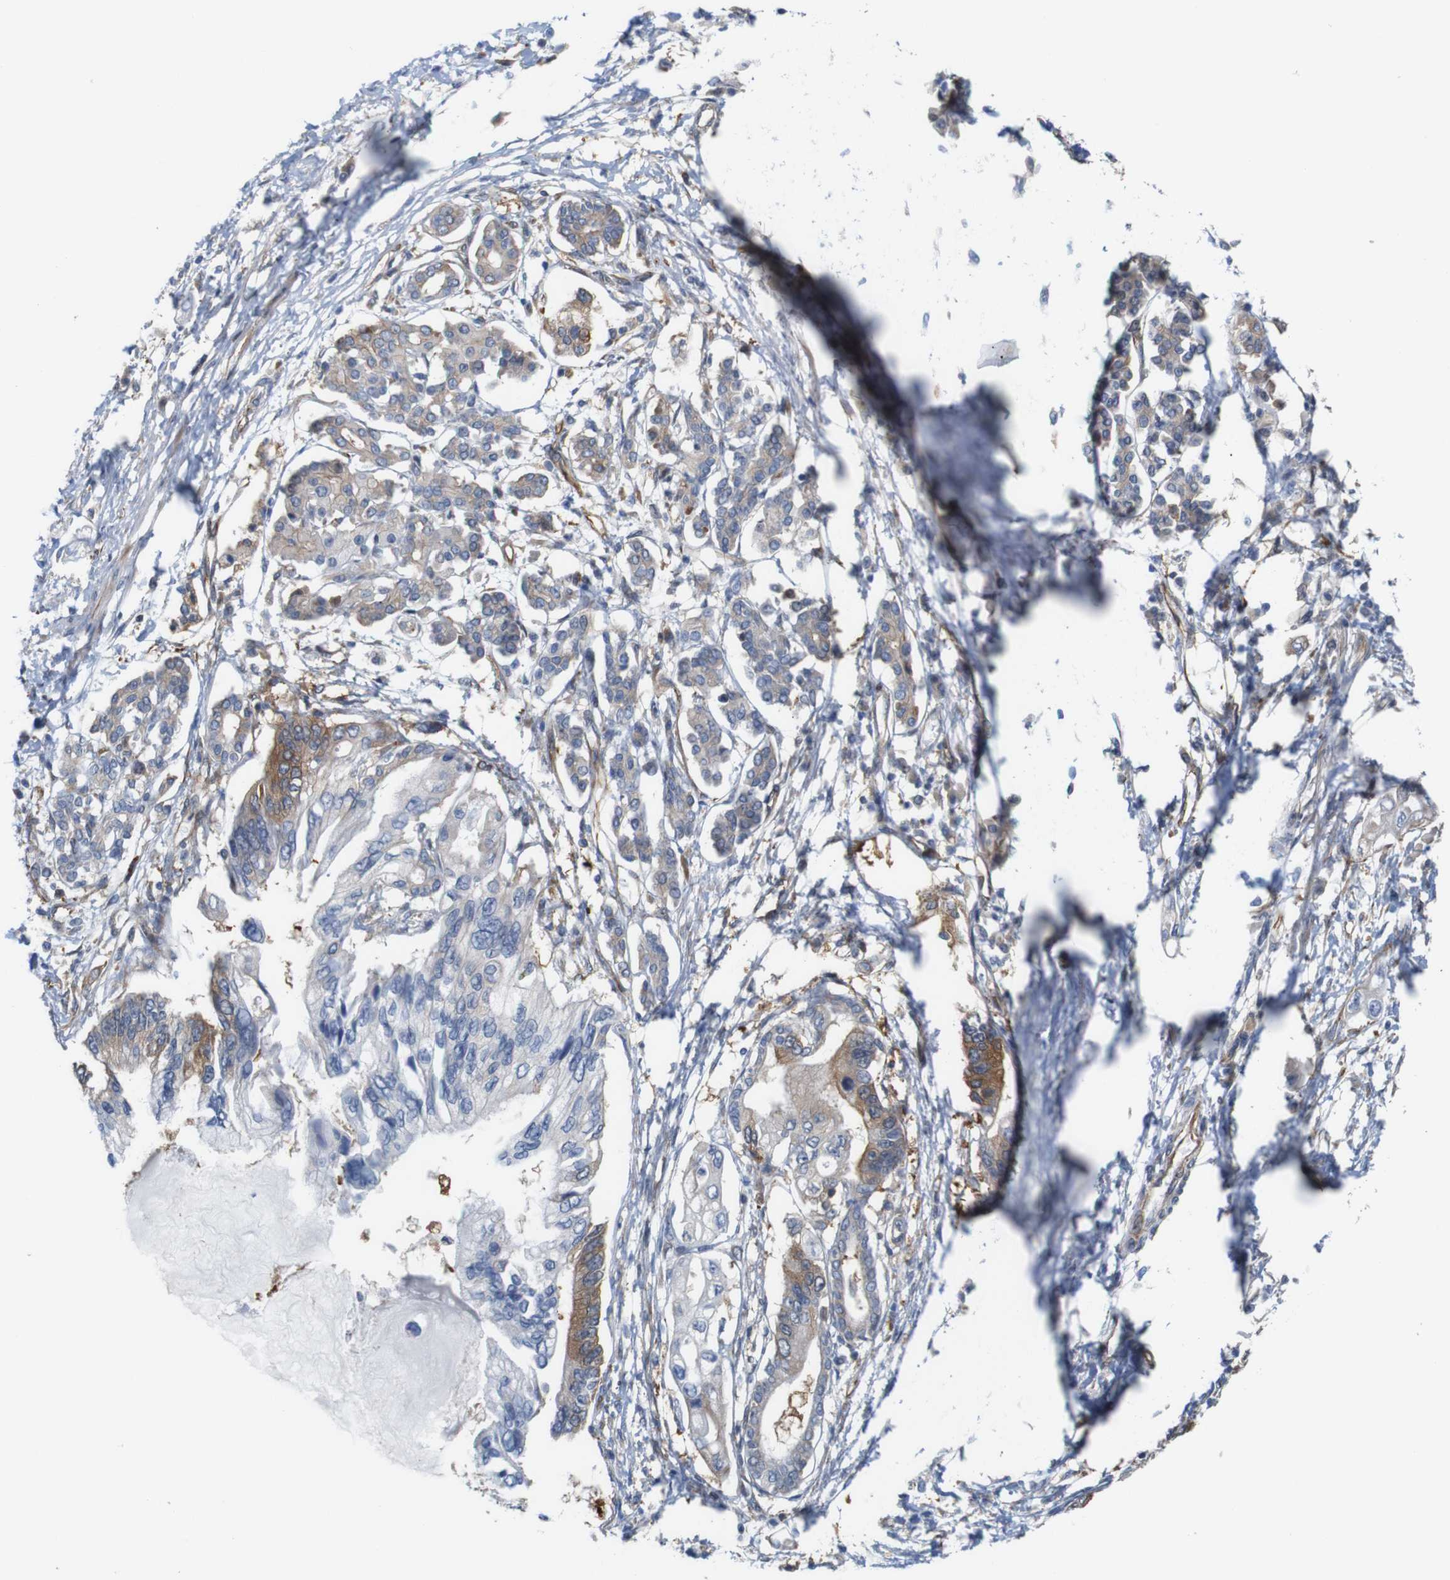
{"staining": {"intensity": "moderate", "quantity": "<25%", "location": "cytoplasmic/membranous"}, "tissue": "pancreatic cancer", "cell_type": "Tumor cells", "image_type": "cancer", "snomed": [{"axis": "morphology", "description": "Adenocarcinoma, NOS"}, {"axis": "topography", "description": "Pancreas"}], "caption": "Protein staining of pancreatic adenocarcinoma tissue shows moderate cytoplasmic/membranous positivity in approximately <25% of tumor cells.", "gene": "JPH1", "patient": {"sex": "male", "age": 56}}